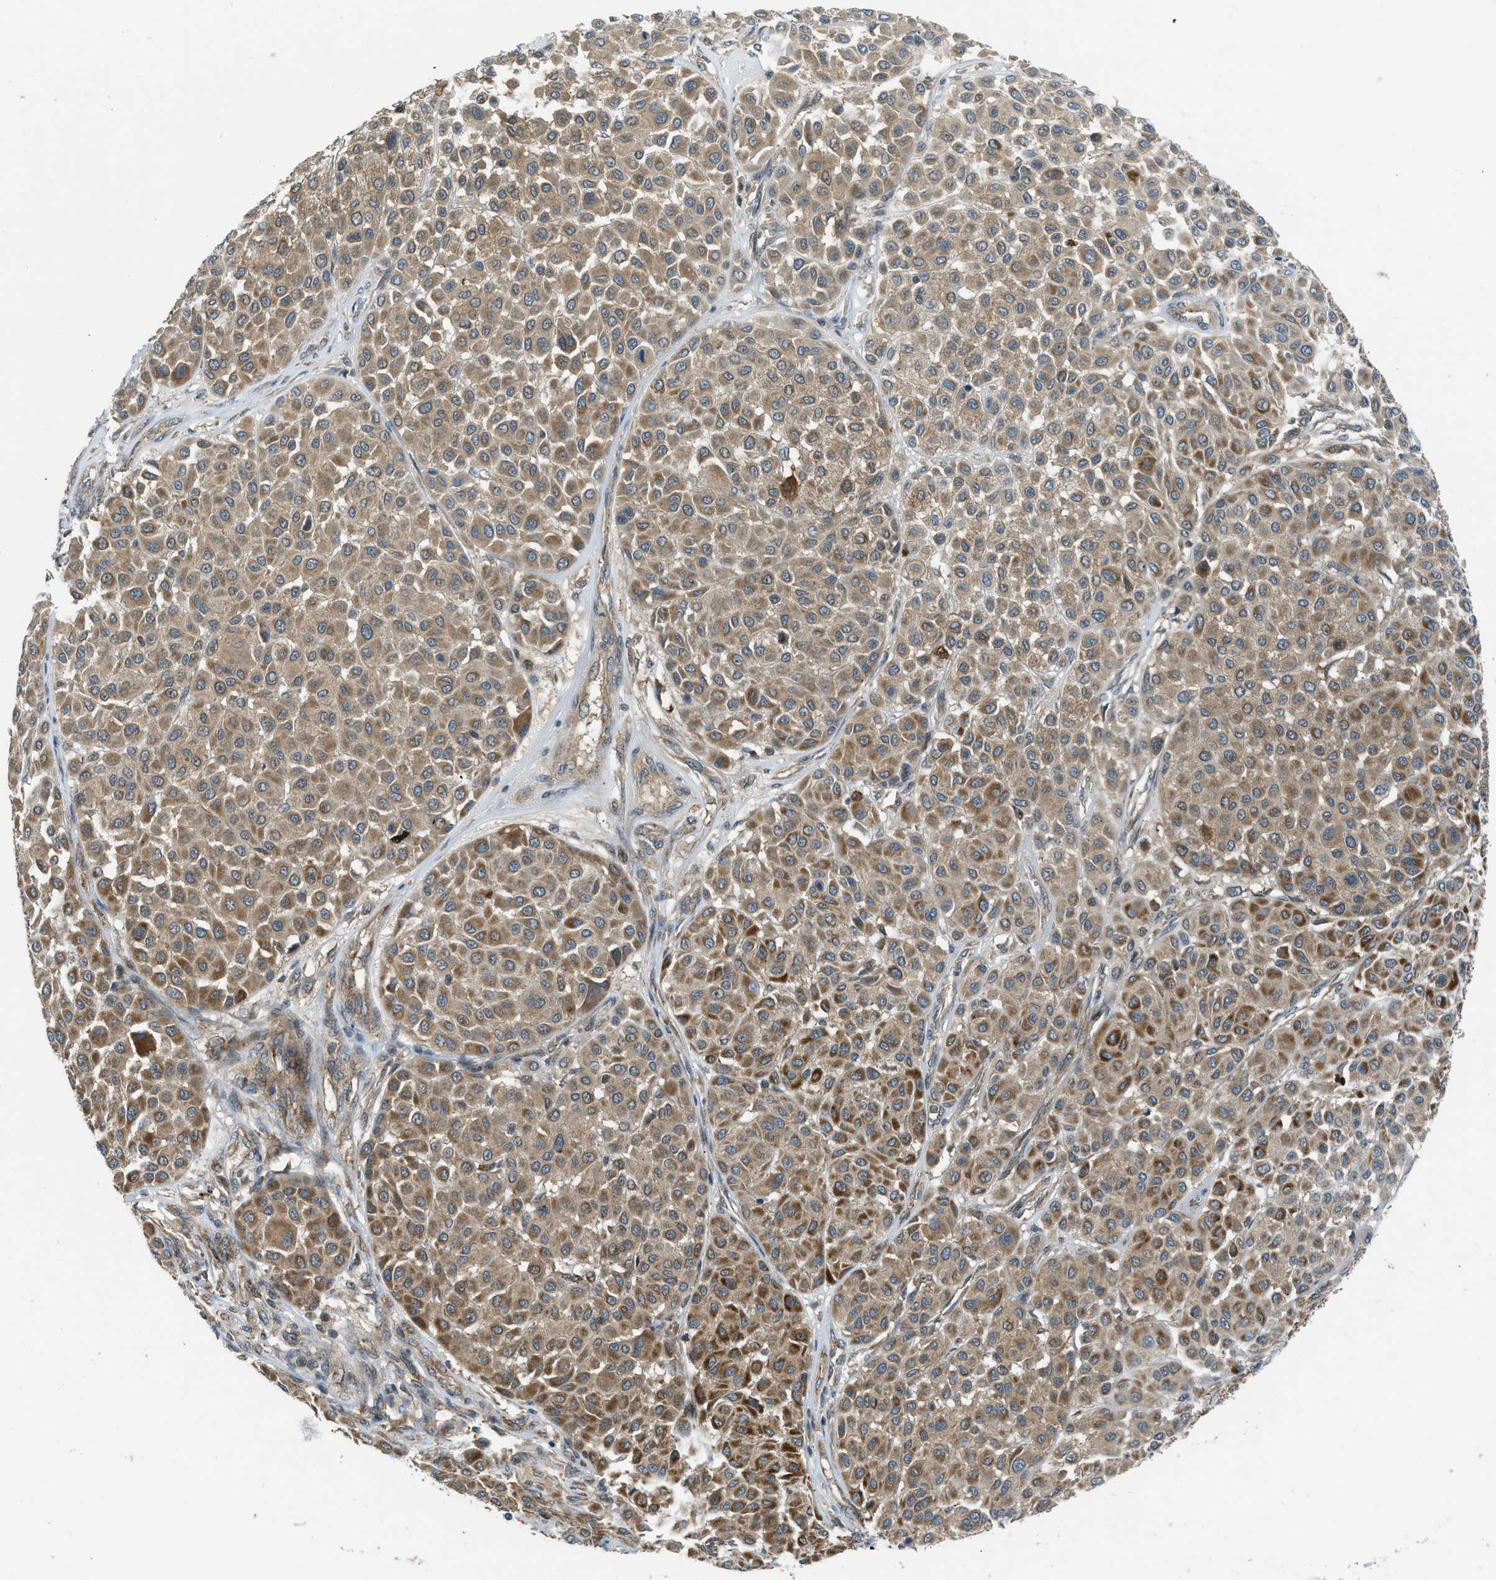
{"staining": {"intensity": "moderate", "quantity": ">75%", "location": "cytoplasmic/membranous"}, "tissue": "melanoma", "cell_type": "Tumor cells", "image_type": "cancer", "snomed": [{"axis": "morphology", "description": "Malignant melanoma, Metastatic site"}, {"axis": "topography", "description": "Soft tissue"}], "caption": "Brown immunohistochemical staining in human melanoma shows moderate cytoplasmic/membranous expression in approximately >75% of tumor cells.", "gene": "SESN2", "patient": {"sex": "male", "age": 41}}